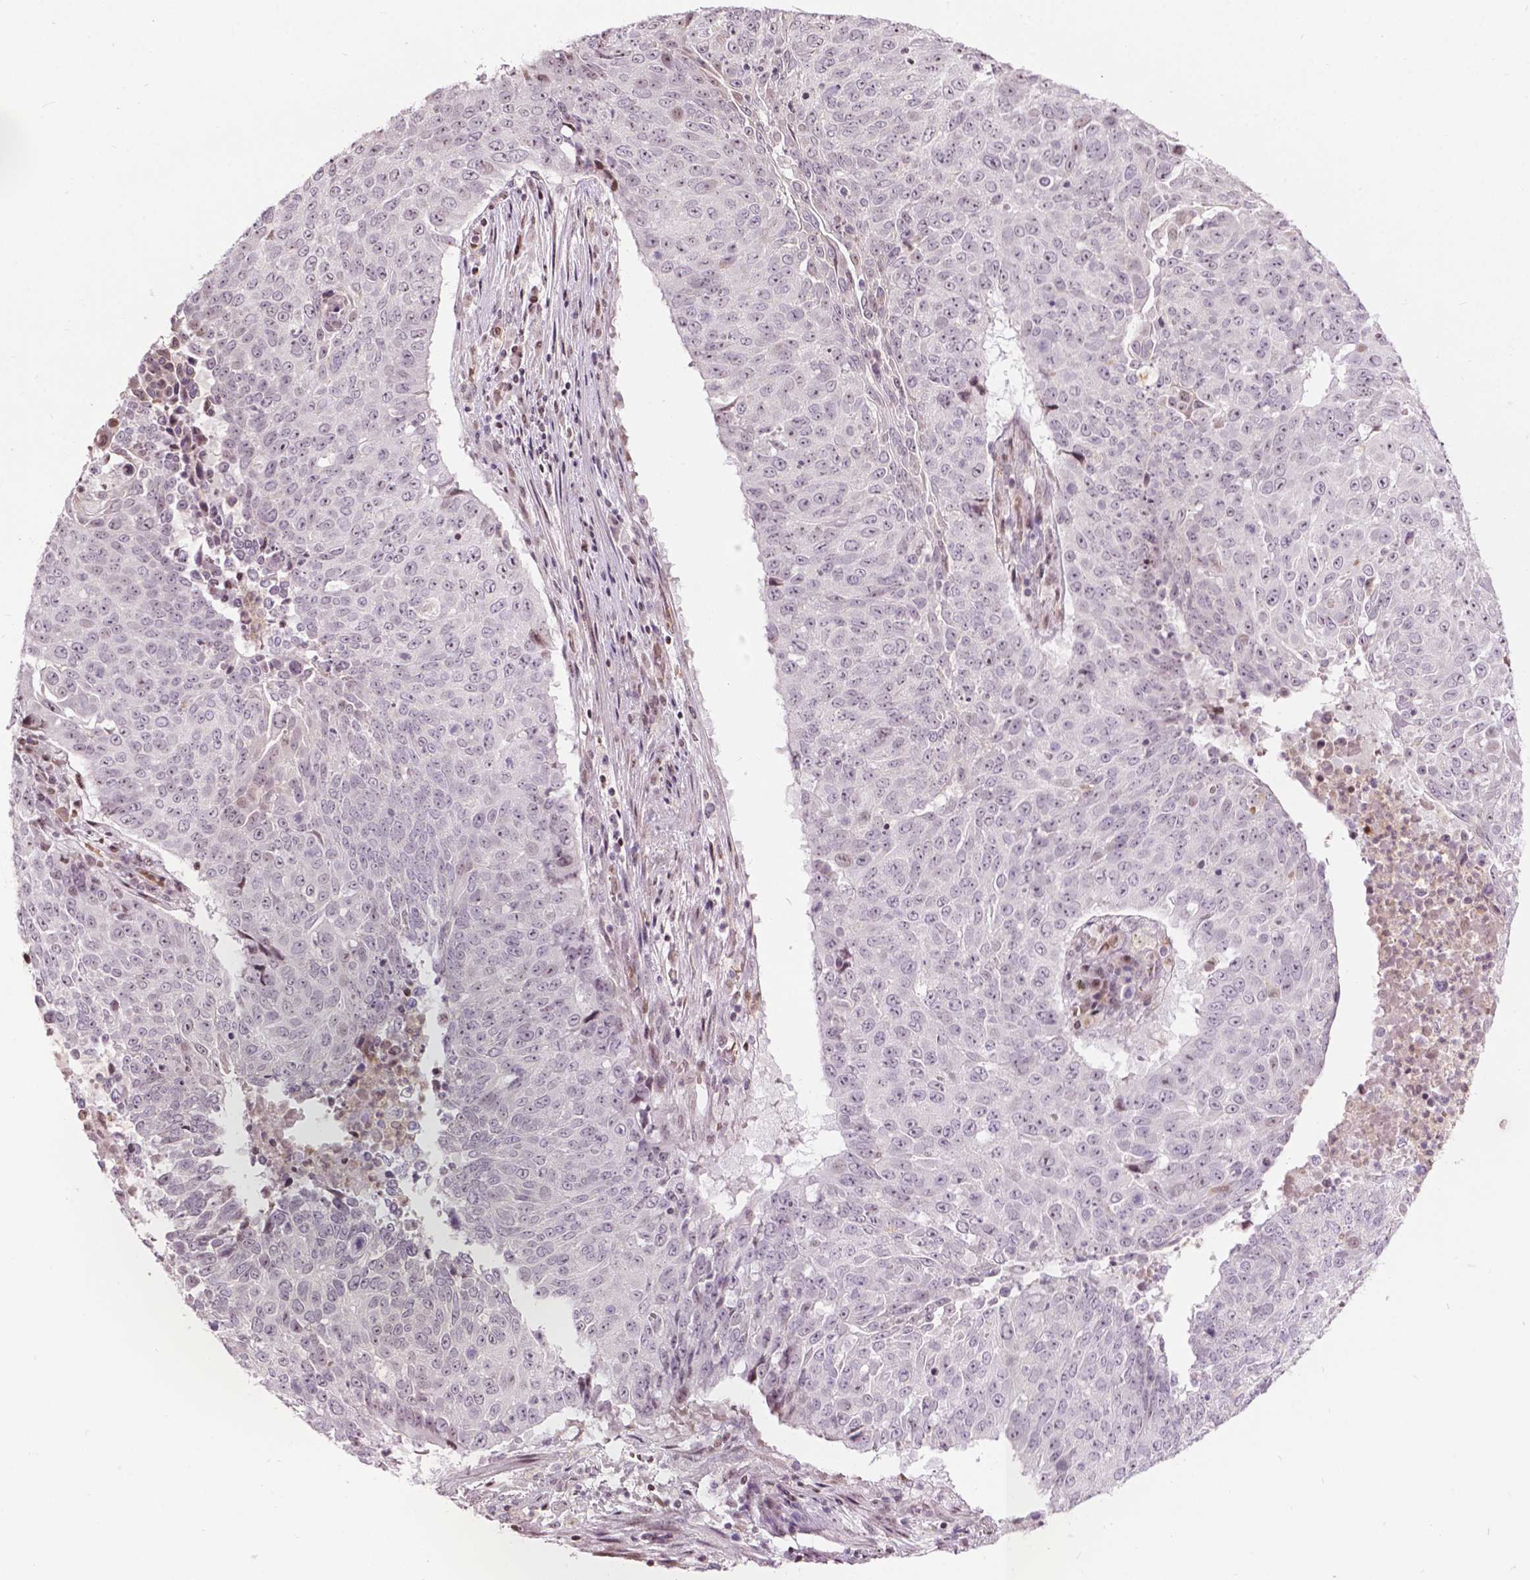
{"staining": {"intensity": "negative", "quantity": "none", "location": "none"}, "tissue": "lung cancer", "cell_type": "Tumor cells", "image_type": "cancer", "snomed": [{"axis": "morphology", "description": "Normal tissue, NOS"}, {"axis": "morphology", "description": "Squamous cell carcinoma, NOS"}, {"axis": "topography", "description": "Bronchus"}, {"axis": "topography", "description": "Lung"}], "caption": "There is no significant expression in tumor cells of squamous cell carcinoma (lung).", "gene": "PTPN18", "patient": {"sex": "male", "age": 64}}